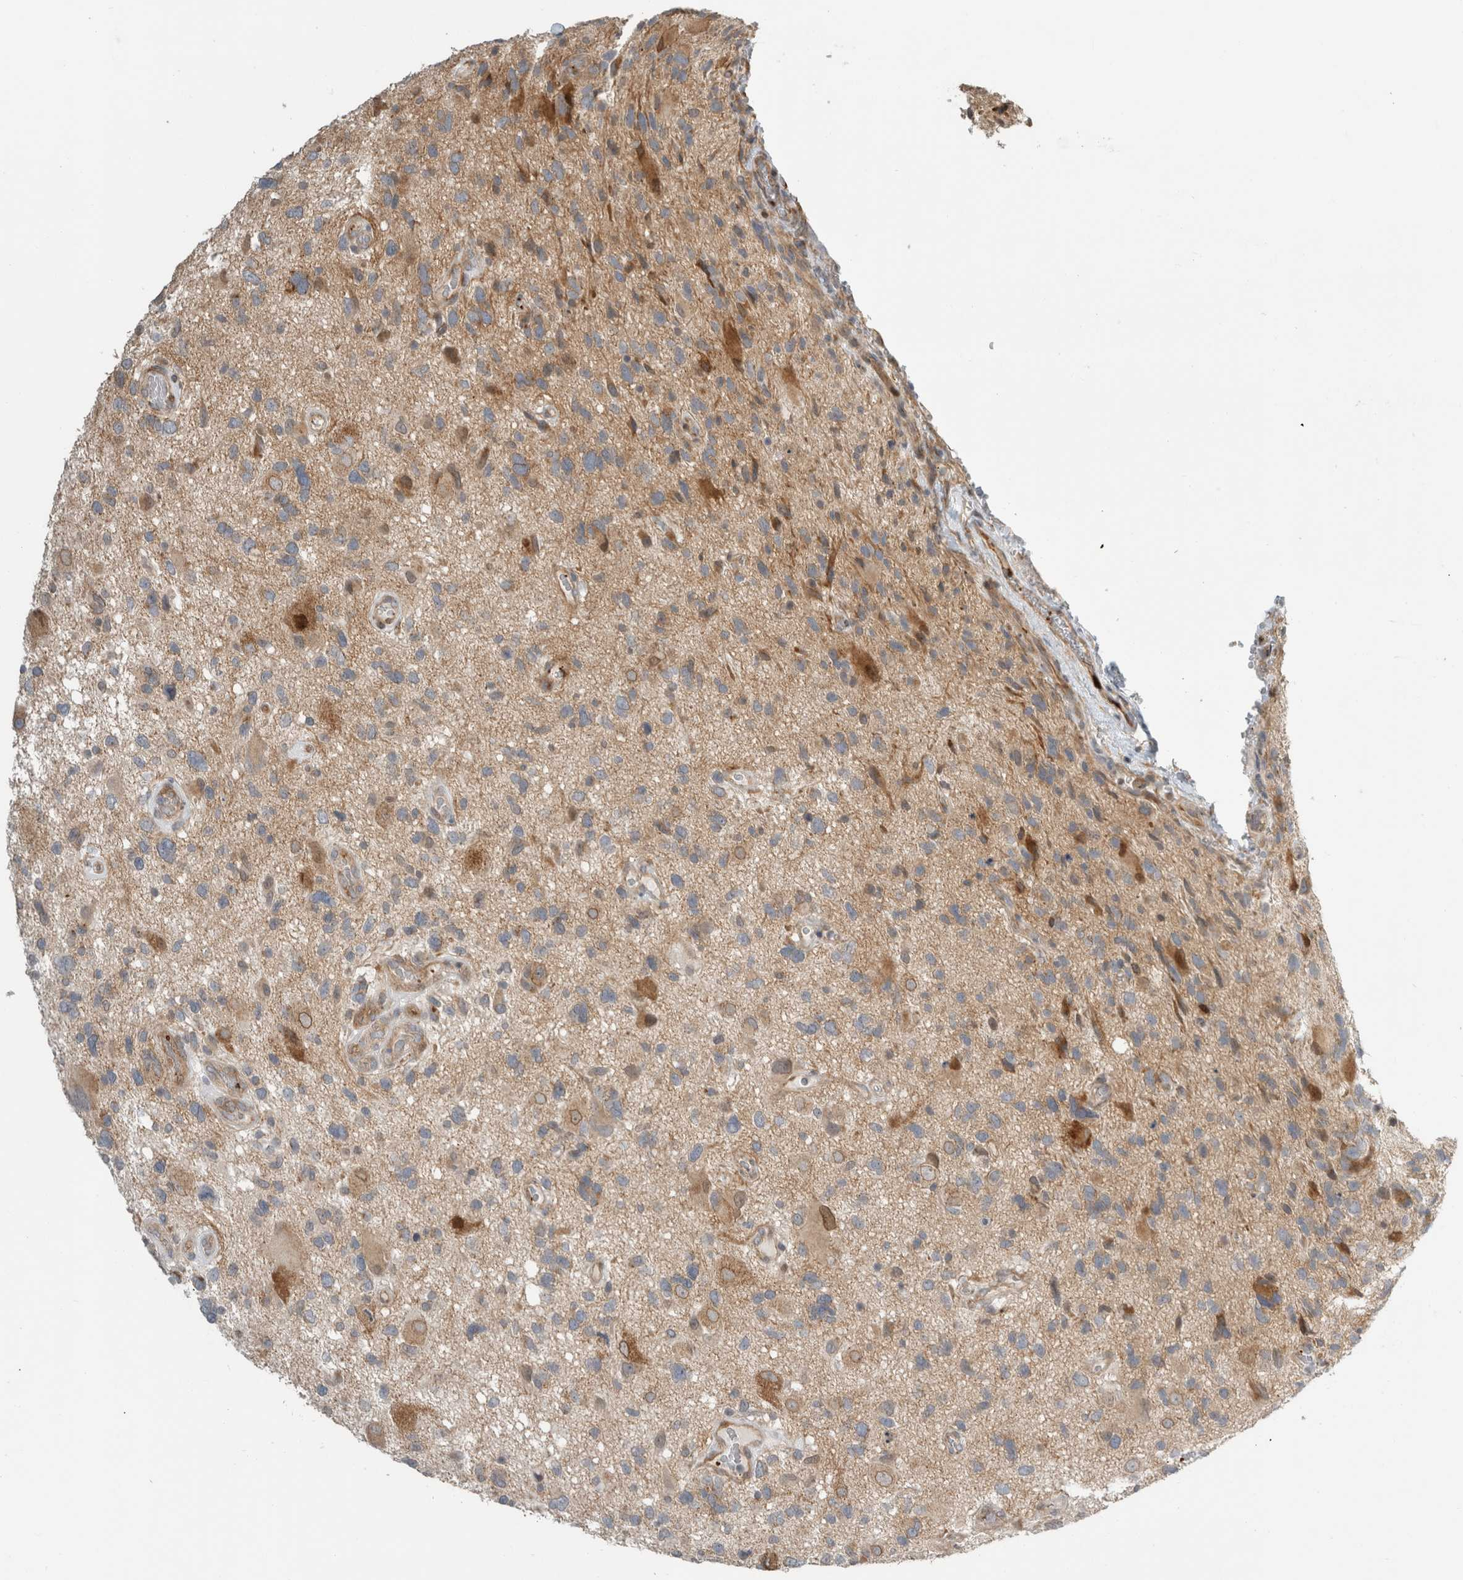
{"staining": {"intensity": "moderate", "quantity": "<25%", "location": "cytoplasmic/membranous"}, "tissue": "glioma", "cell_type": "Tumor cells", "image_type": "cancer", "snomed": [{"axis": "morphology", "description": "Glioma, malignant, High grade"}, {"axis": "topography", "description": "Brain"}], "caption": "Glioma stained with a brown dye reveals moderate cytoplasmic/membranous positive expression in about <25% of tumor cells.", "gene": "KPNA5", "patient": {"sex": "male", "age": 33}}